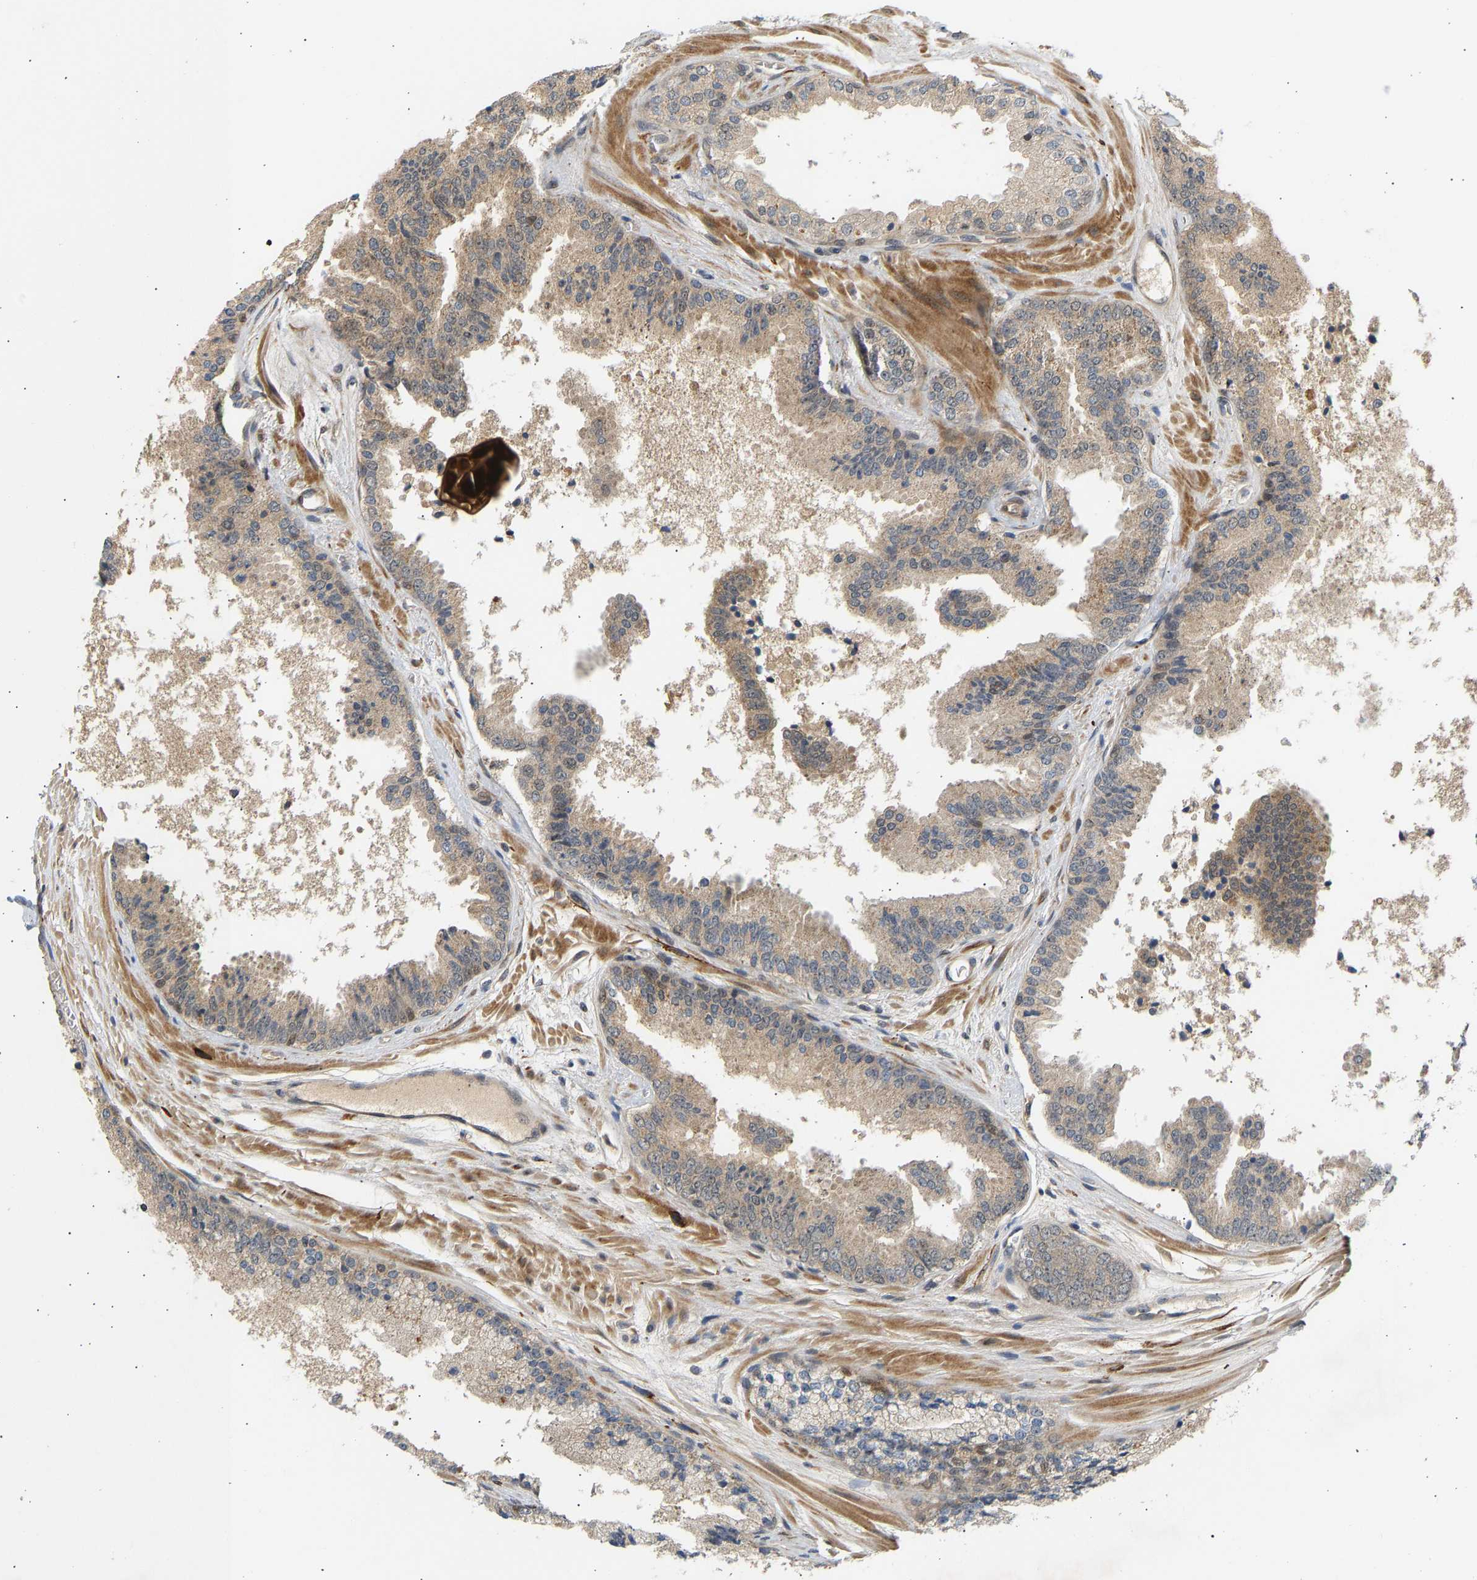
{"staining": {"intensity": "weak", "quantity": ">75%", "location": "cytoplasmic/membranous"}, "tissue": "prostate cancer", "cell_type": "Tumor cells", "image_type": "cancer", "snomed": [{"axis": "morphology", "description": "Adenocarcinoma, High grade"}, {"axis": "topography", "description": "Prostate"}], "caption": "A micrograph of high-grade adenocarcinoma (prostate) stained for a protein exhibits weak cytoplasmic/membranous brown staining in tumor cells.", "gene": "BAG1", "patient": {"sex": "male", "age": 65}}